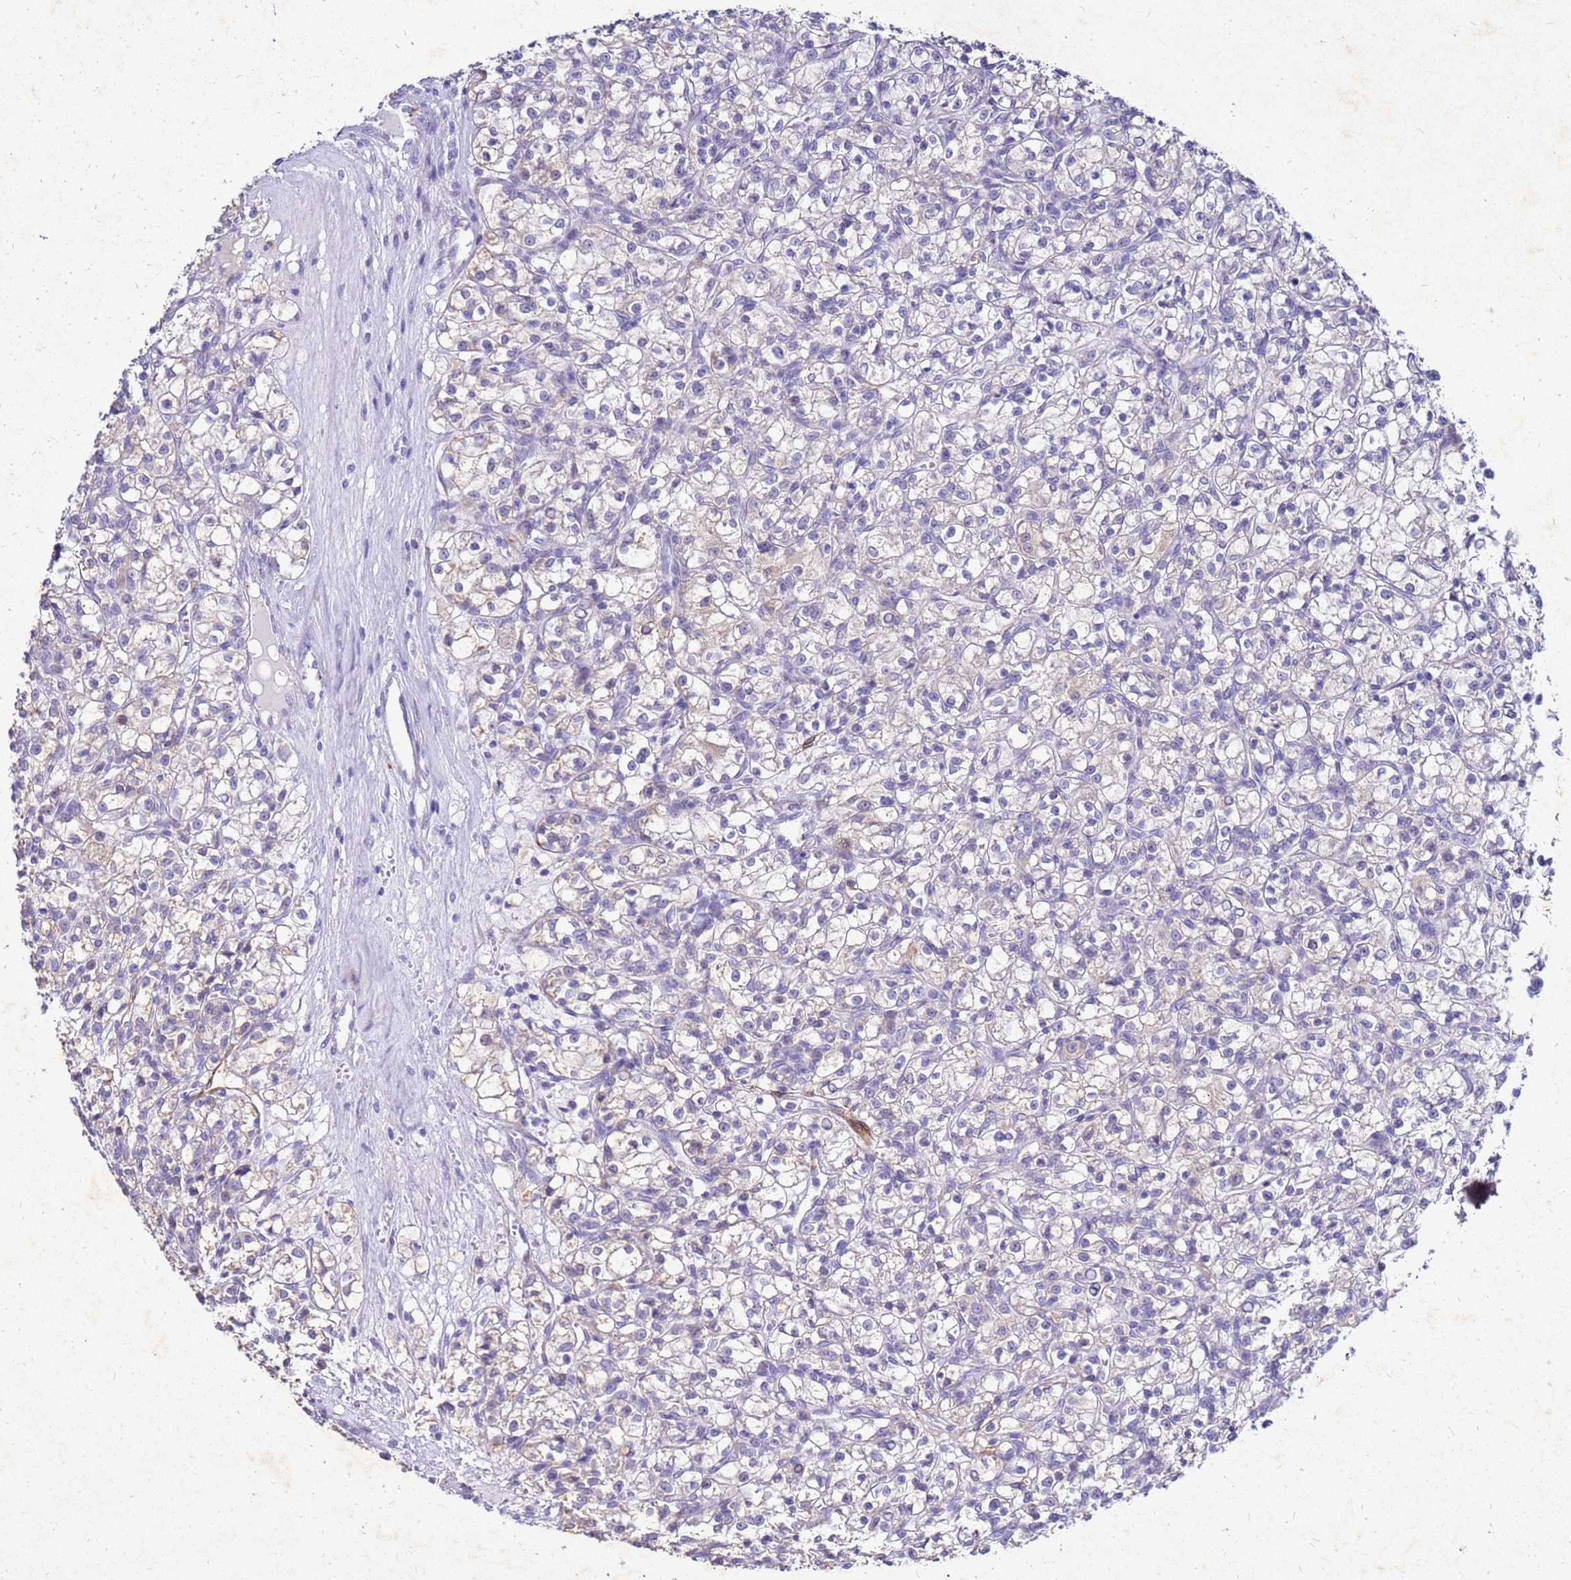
{"staining": {"intensity": "weak", "quantity": "<25%", "location": "cytoplasmic/membranous"}, "tissue": "renal cancer", "cell_type": "Tumor cells", "image_type": "cancer", "snomed": [{"axis": "morphology", "description": "Adenocarcinoma, NOS"}, {"axis": "topography", "description": "Kidney"}], "caption": "Human renal adenocarcinoma stained for a protein using immunohistochemistry shows no positivity in tumor cells.", "gene": "AKR1C1", "patient": {"sex": "female", "age": 59}}